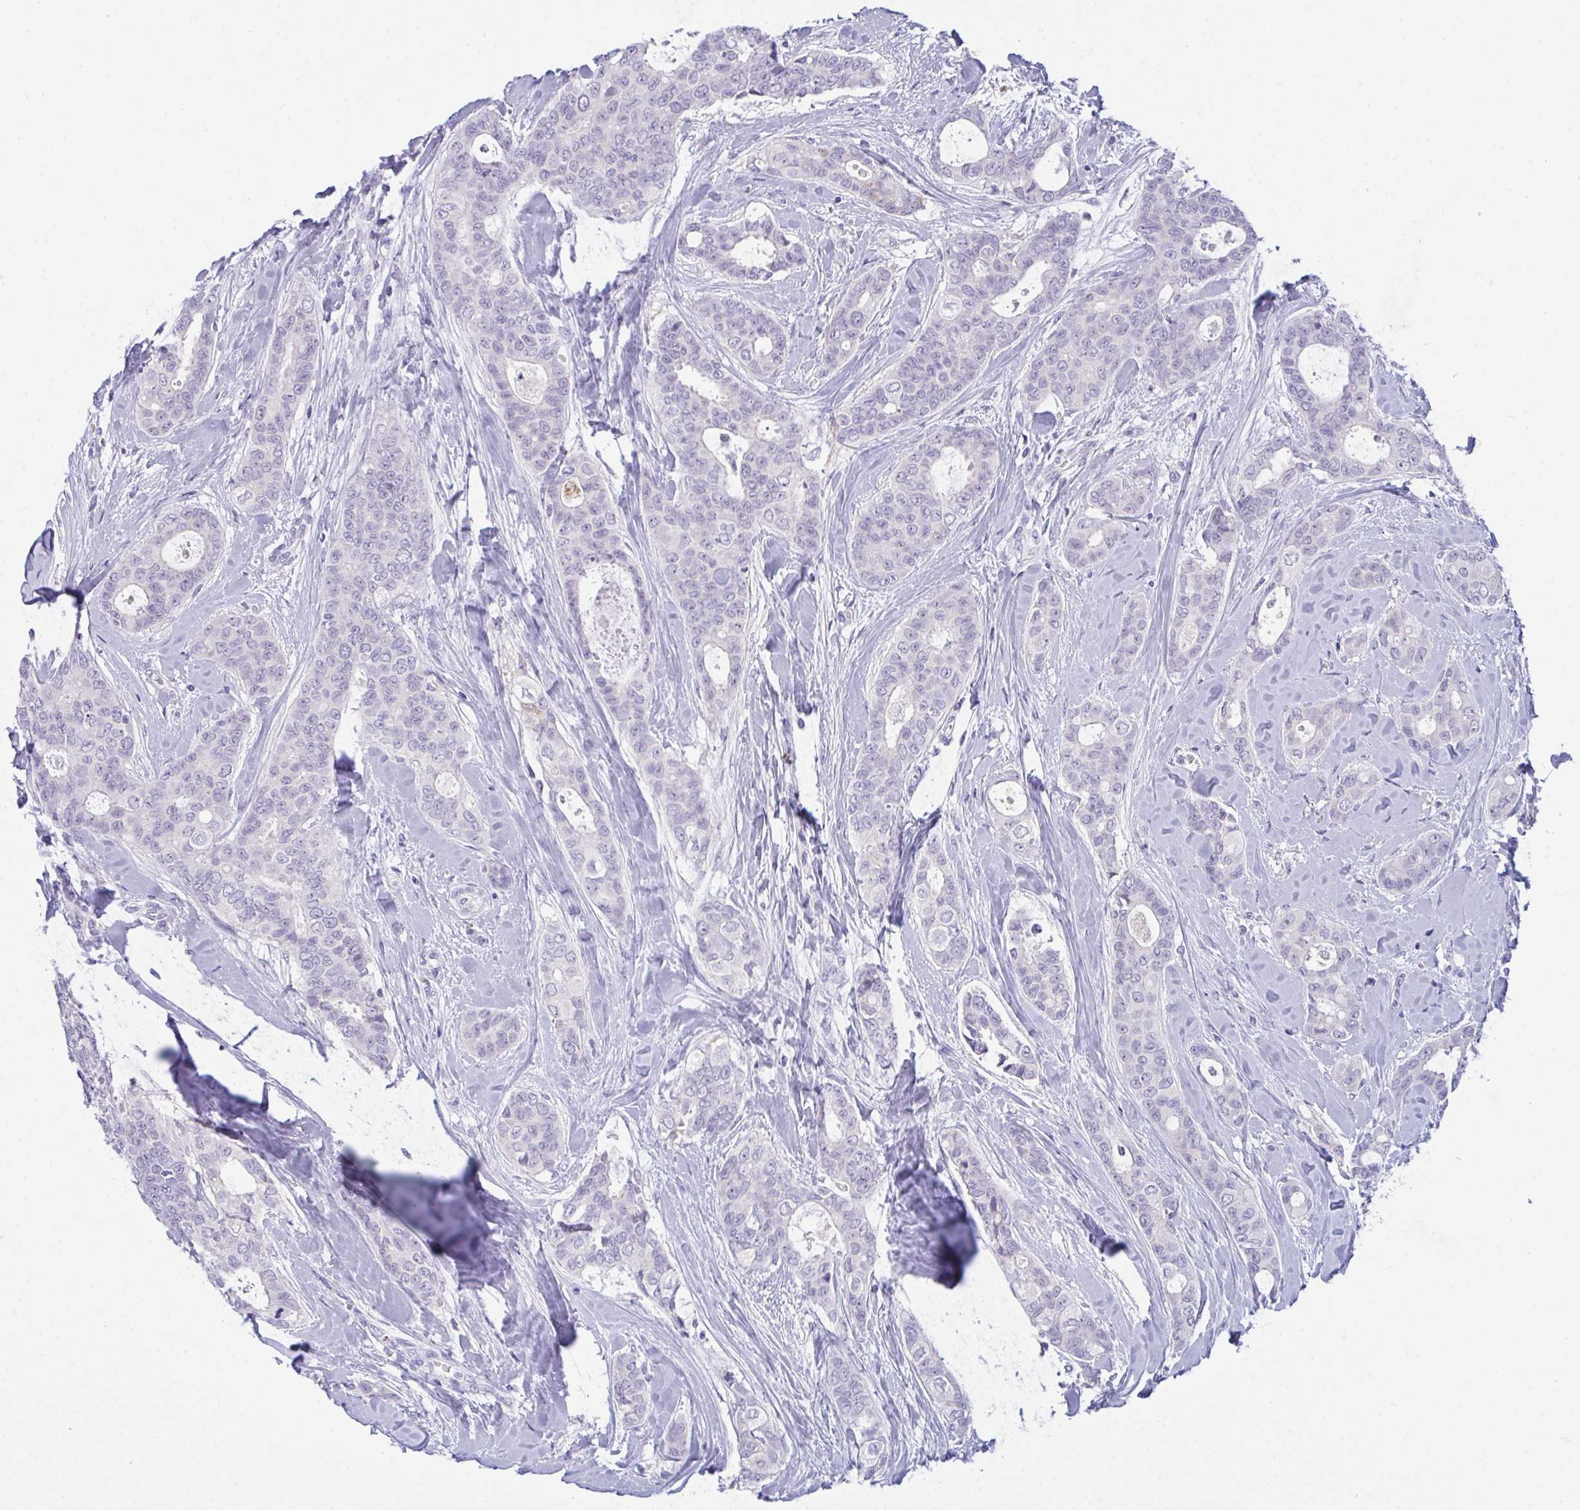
{"staining": {"intensity": "negative", "quantity": "none", "location": "none"}, "tissue": "breast cancer", "cell_type": "Tumor cells", "image_type": "cancer", "snomed": [{"axis": "morphology", "description": "Duct carcinoma"}, {"axis": "topography", "description": "Breast"}], "caption": "Immunohistochemistry (IHC) of human invasive ductal carcinoma (breast) reveals no staining in tumor cells.", "gene": "SEMA6B", "patient": {"sex": "female", "age": 45}}